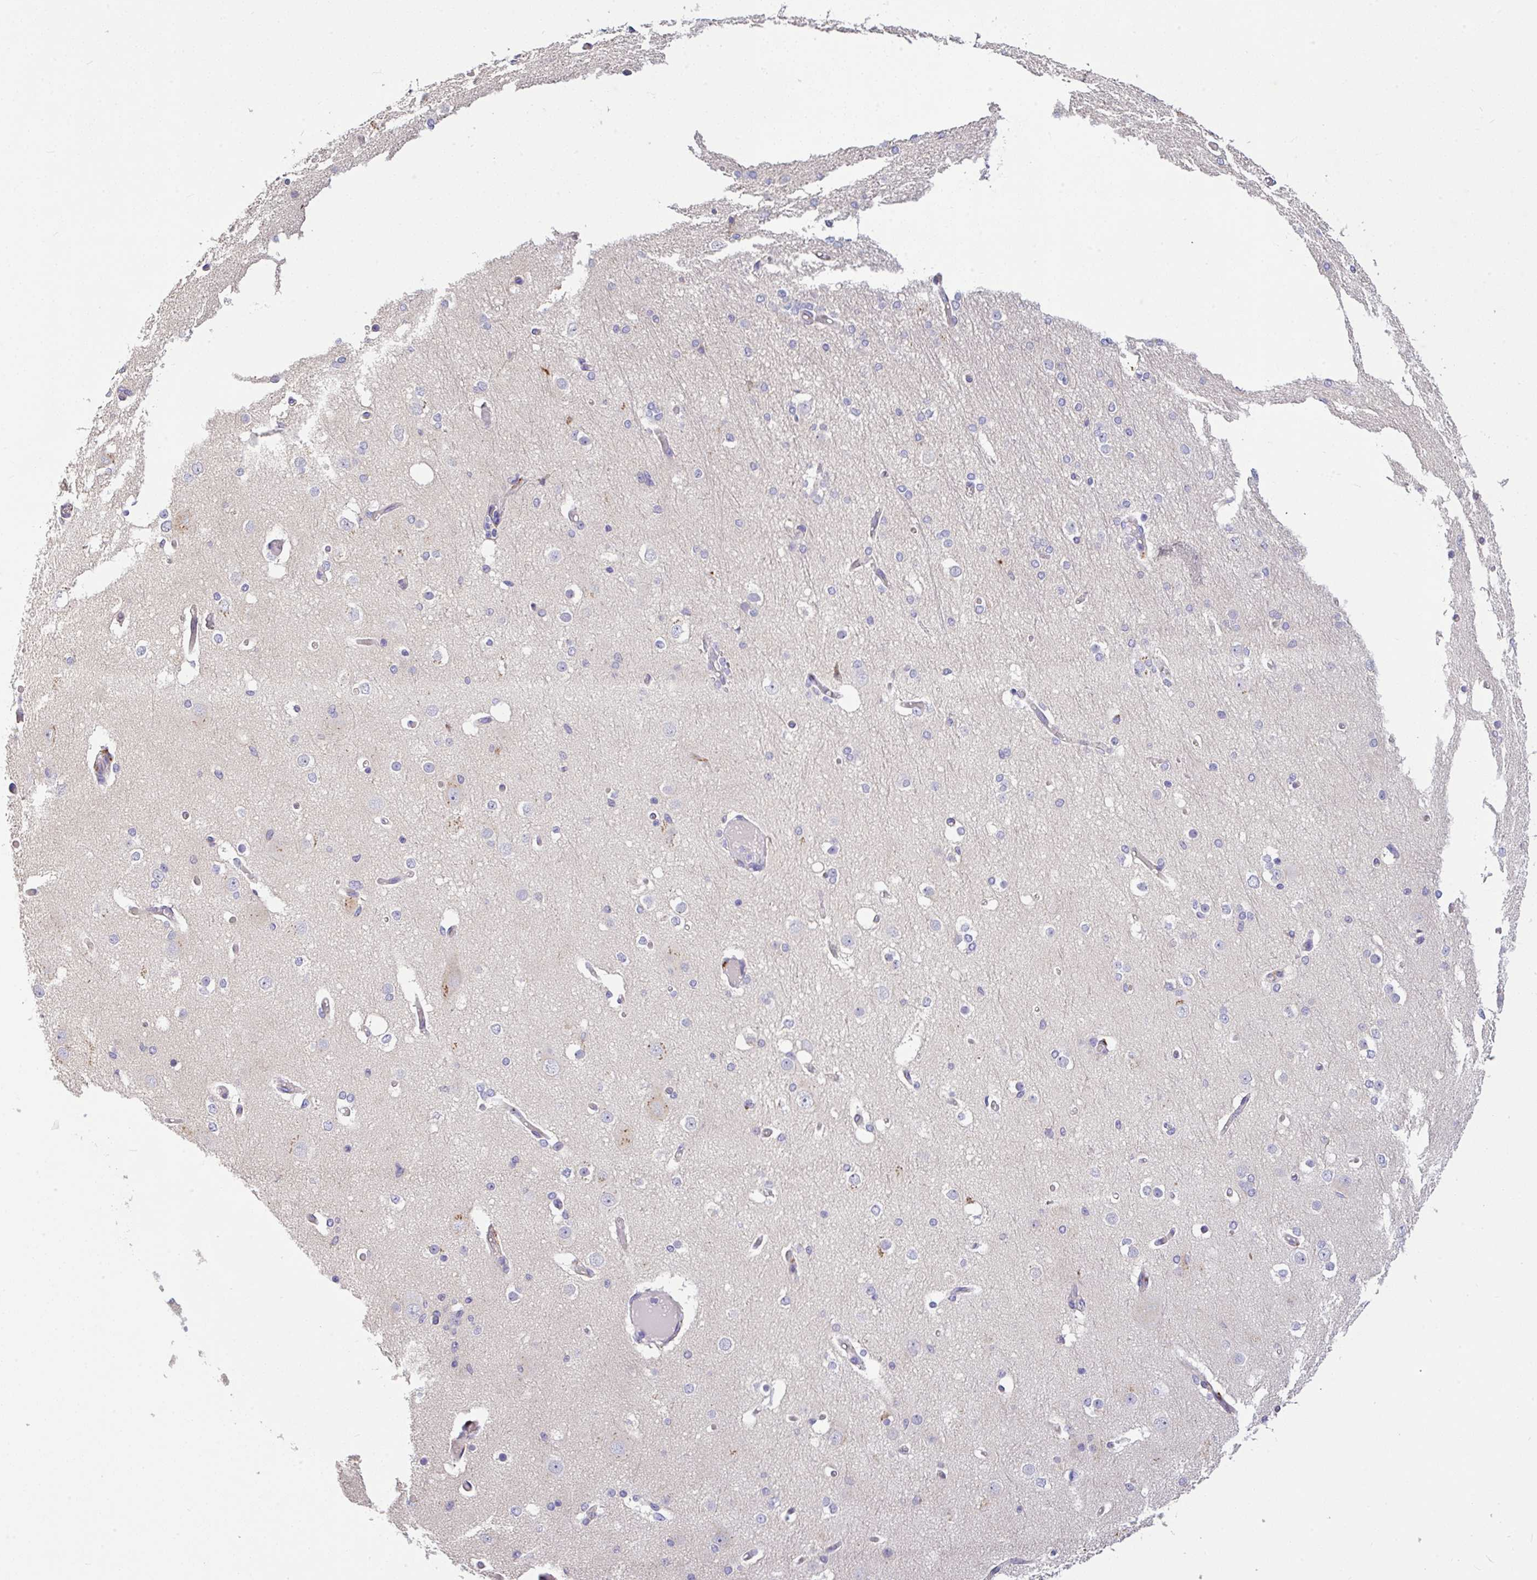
{"staining": {"intensity": "negative", "quantity": "none", "location": "none"}, "tissue": "cerebral cortex", "cell_type": "Endothelial cells", "image_type": "normal", "snomed": [{"axis": "morphology", "description": "Normal tissue, NOS"}, {"axis": "morphology", "description": "Inflammation, NOS"}, {"axis": "topography", "description": "Cerebral cortex"}], "caption": "Immunohistochemistry (IHC) image of benign human cerebral cortex stained for a protein (brown), which reveals no staining in endothelial cells.", "gene": "EPN3", "patient": {"sex": "male", "age": 6}}